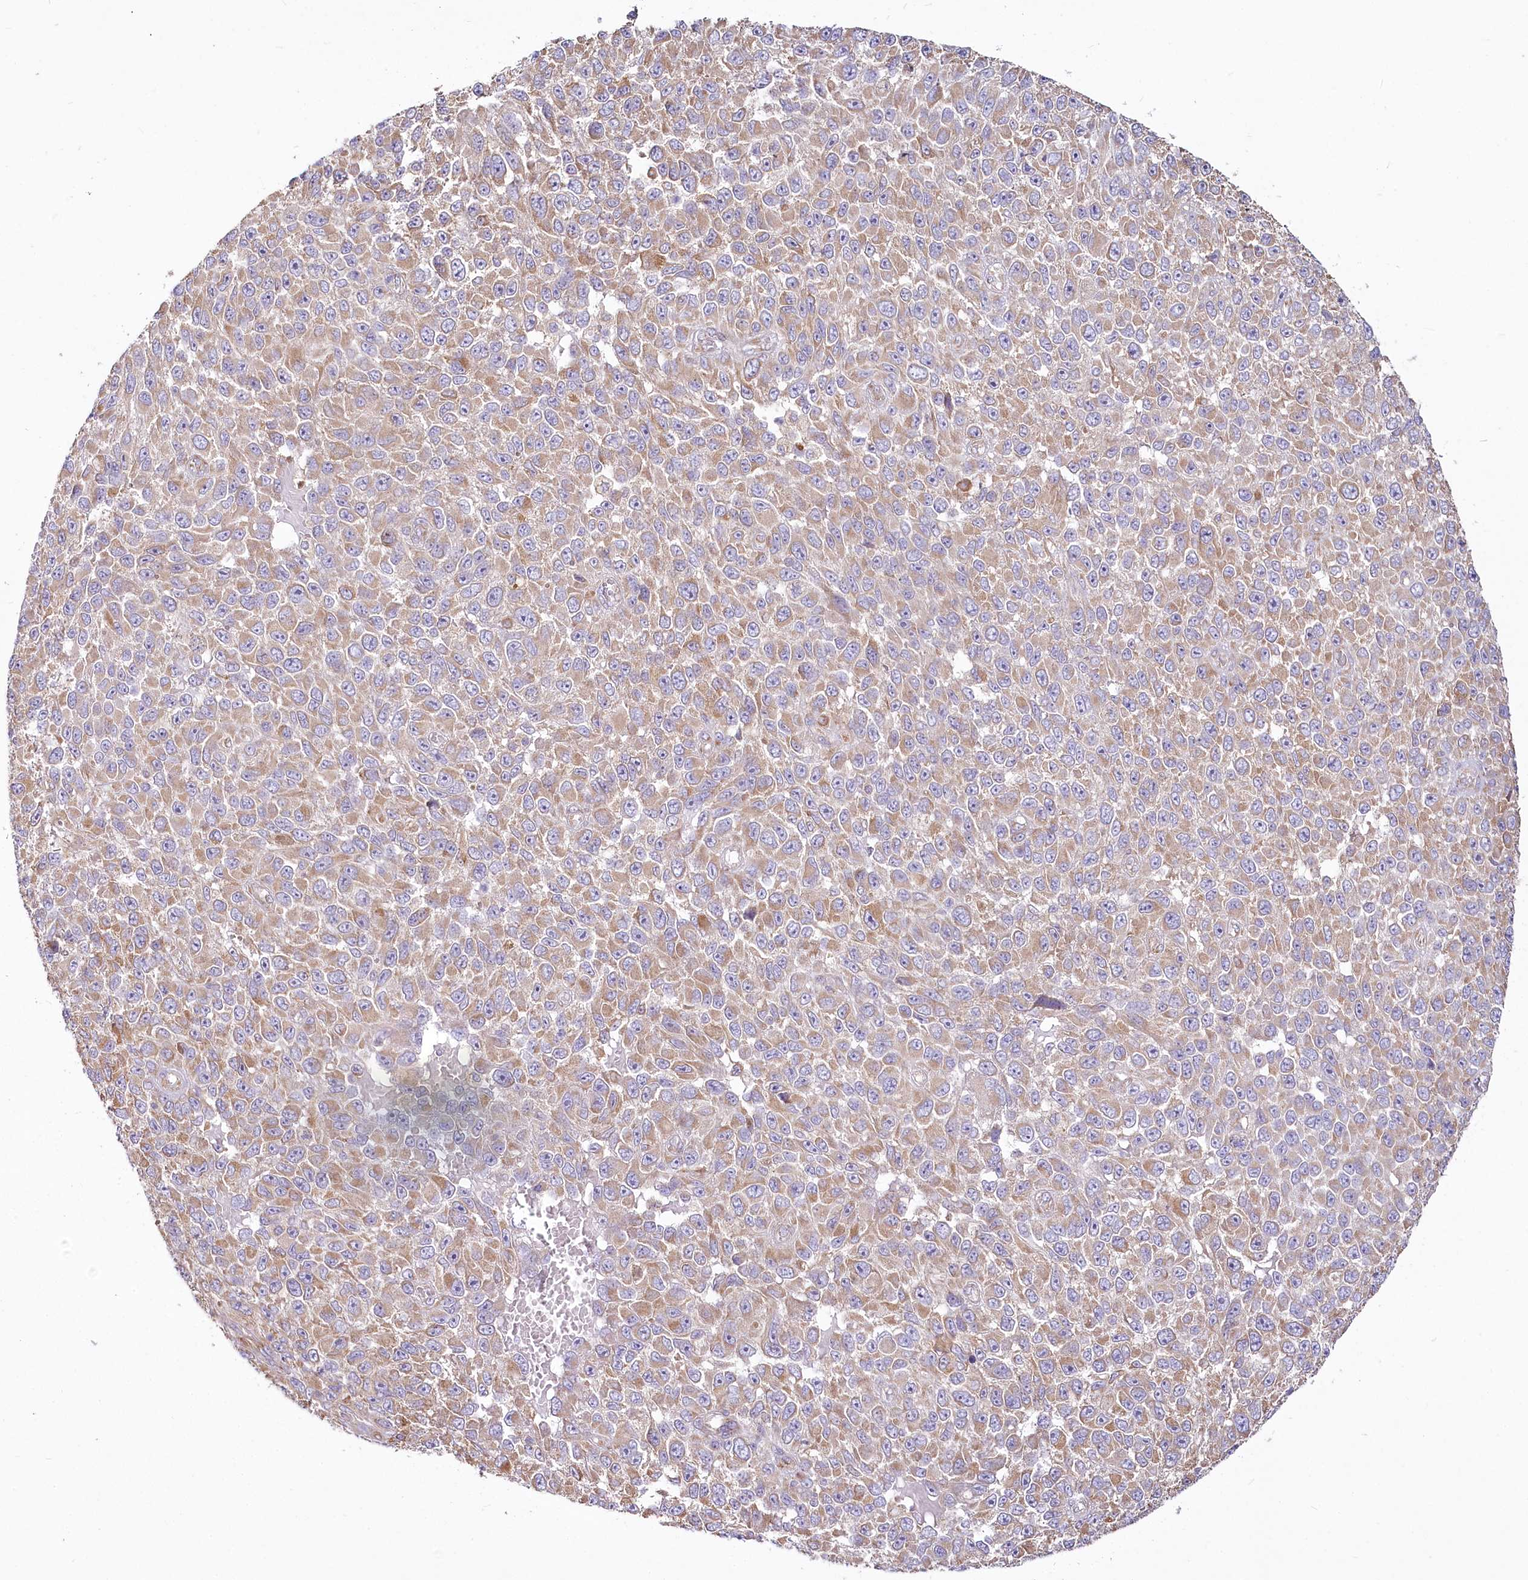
{"staining": {"intensity": "weak", "quantity": ">75%", "location": "cytoplasmic/membranous"}, "tissue": "melanoma", "cell_type": "Tumor cells", "image_type": "cancer", "snomed": [{"axis": "morphology", "description": "Malignant melanoma, NOS"}, {"axis": "topography", "description": "Skin"}], "caption": "Immunohistochemistry of human melanoma demonstrates low levels of weak cytoplasmic/membranous positivity in approximately >75% of tumor cells.", "gene": "ACOX2", "patient": {"sex": "female", "age": 96}}